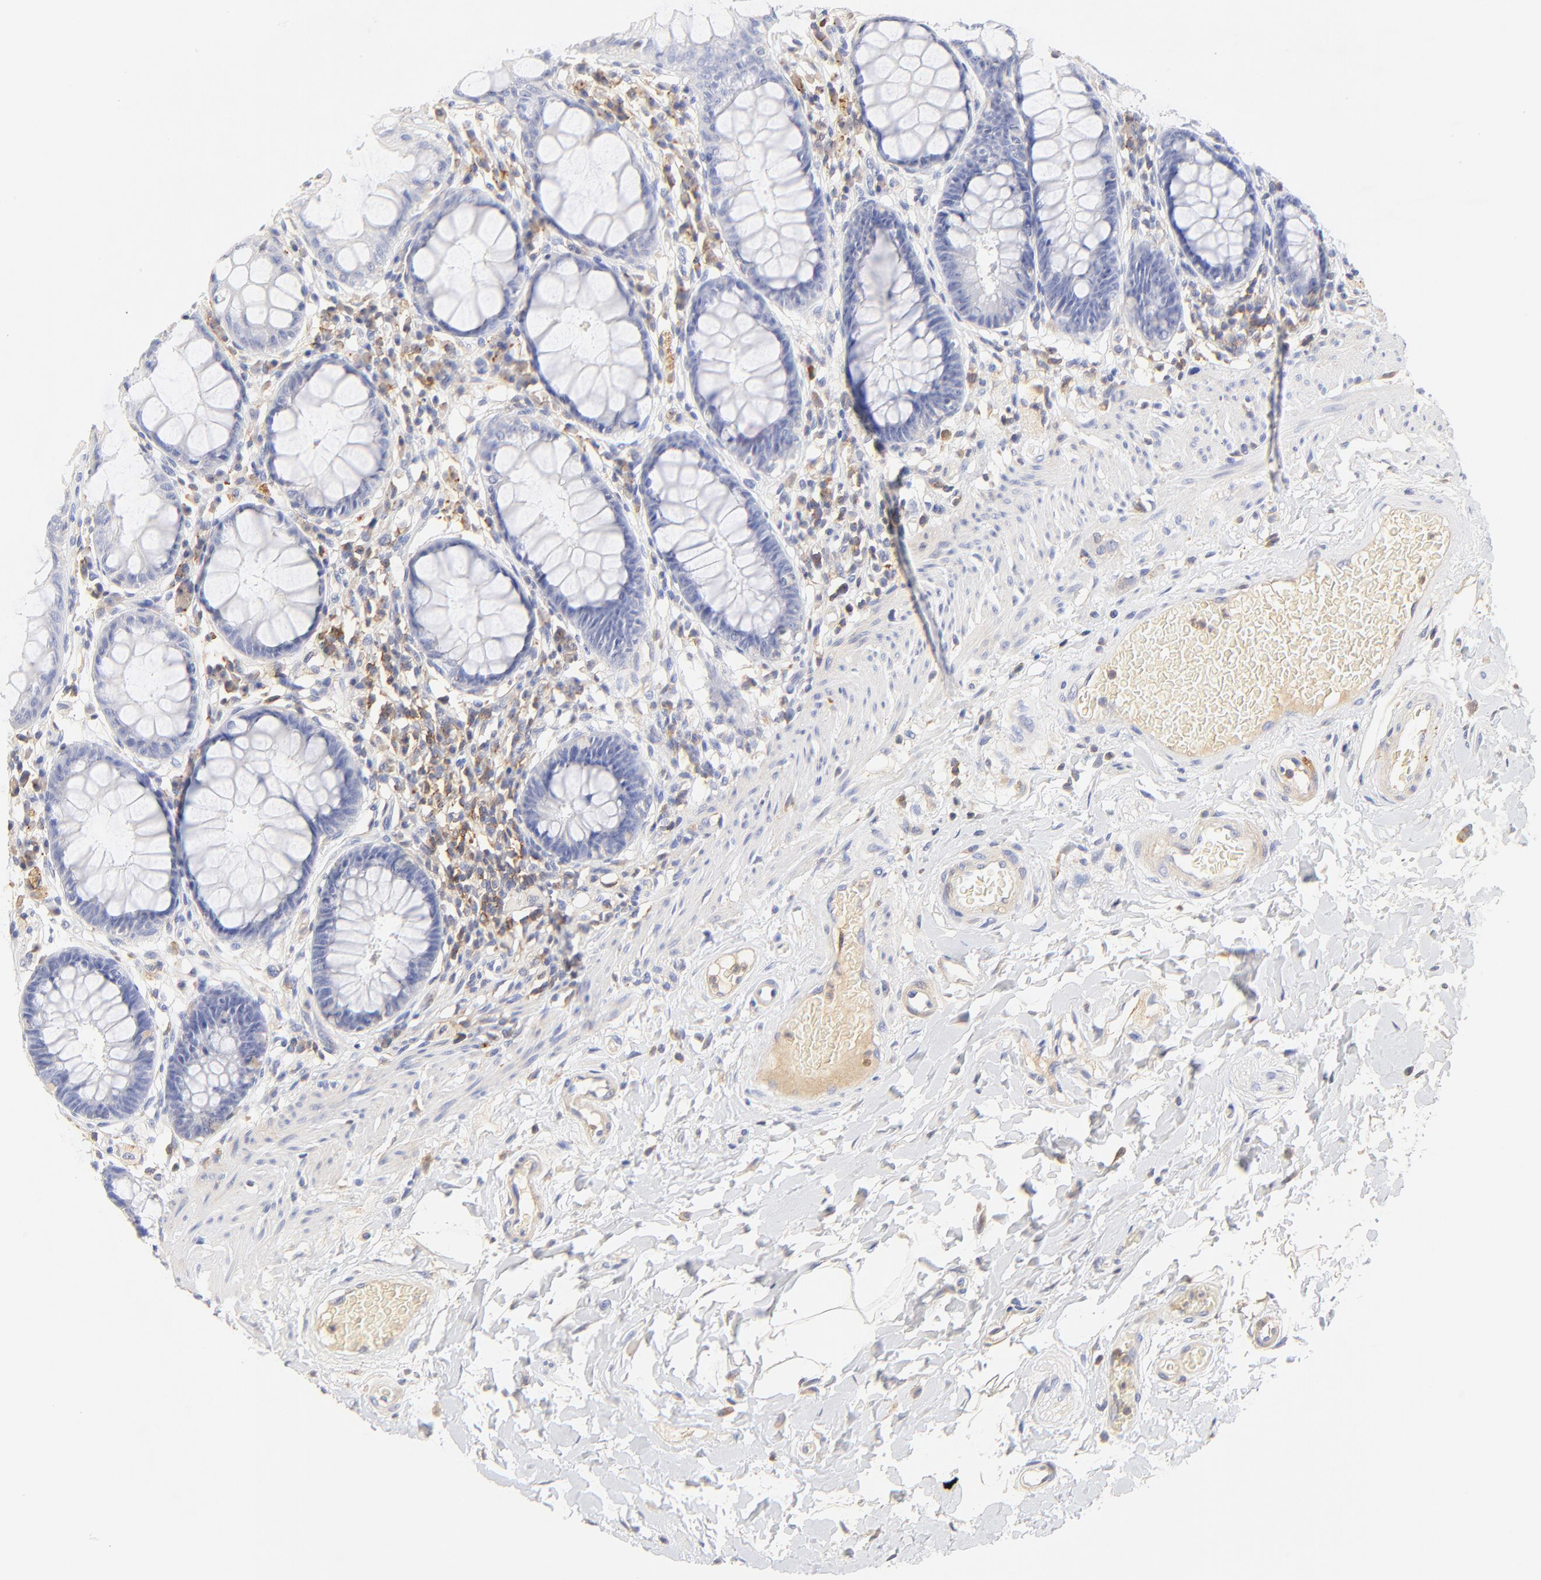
{"staining": {"intensity": "negative", "quantity": "none", "location": "none"}, "tissue": "rectum", "cell_type": "Glandular cells", "image_type": "normal", "snomed": [{"axis": "morphology", "description": "Normal tissue, NOS"}, {"axis": "topography", "description": "Rectum"}], "caption": "Immunohistochemical staining of benign human rectum displays no significant positivity in glandular cells.", "gene": "MDGA2", "patient": {"sex": "female", "age": 46}}